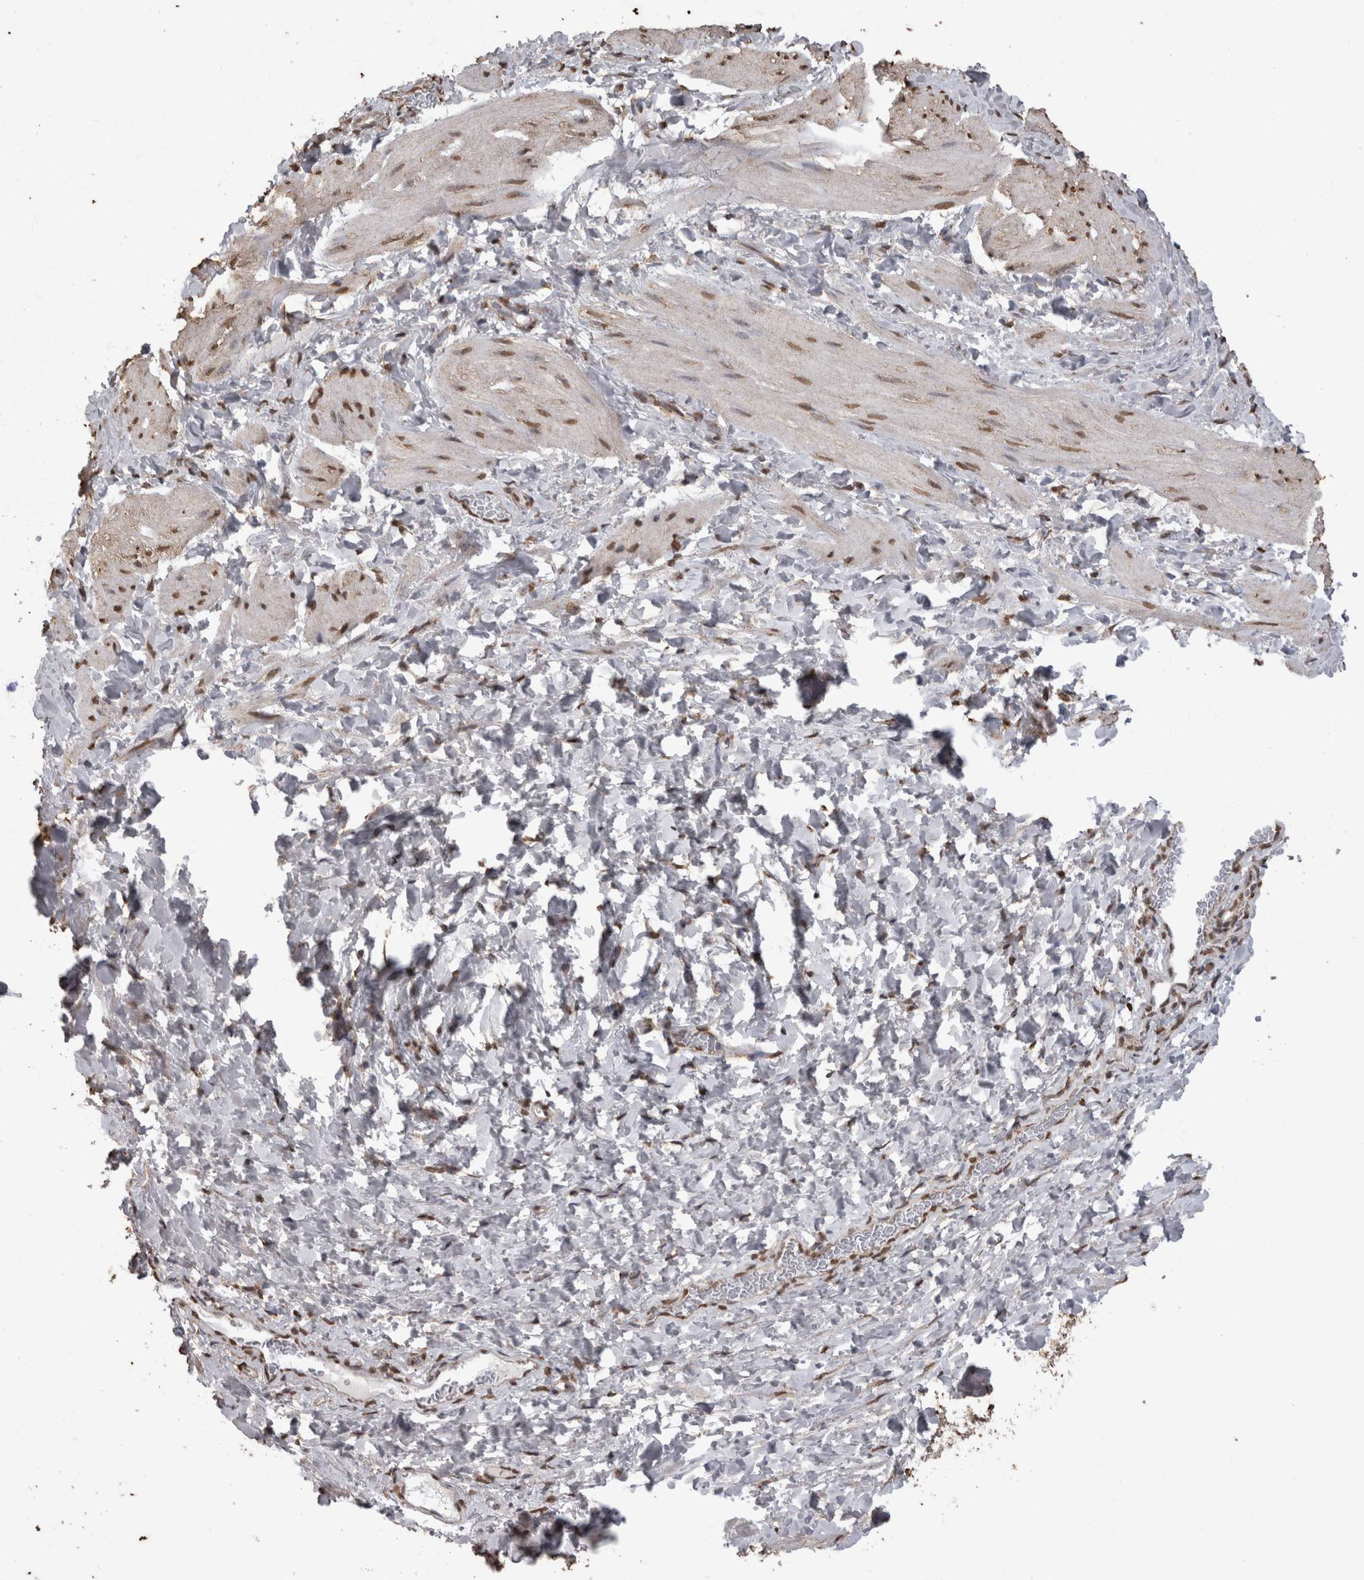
{"staining": {"intensity": "weak", "quantity": ">75%", "location": "nuclear"}, "tissue": "smooth muscle", "cell_type": "Smooth muscle cells", "image_type": "normal", "snomed": [{"axis": "morphology", "description": "Normal tissue, NOS"}, {"axis": "topography", "description": "Smooth muscle"}], "caption": "This photomicrograph exhibits immunohistochemistry staining of unremarkable smooth muscle, with low weak nuclear staining in about >75% of smooth muscle cells.", "gene": "SMAD7", "patient": {"sex": "male", "age": 16}}